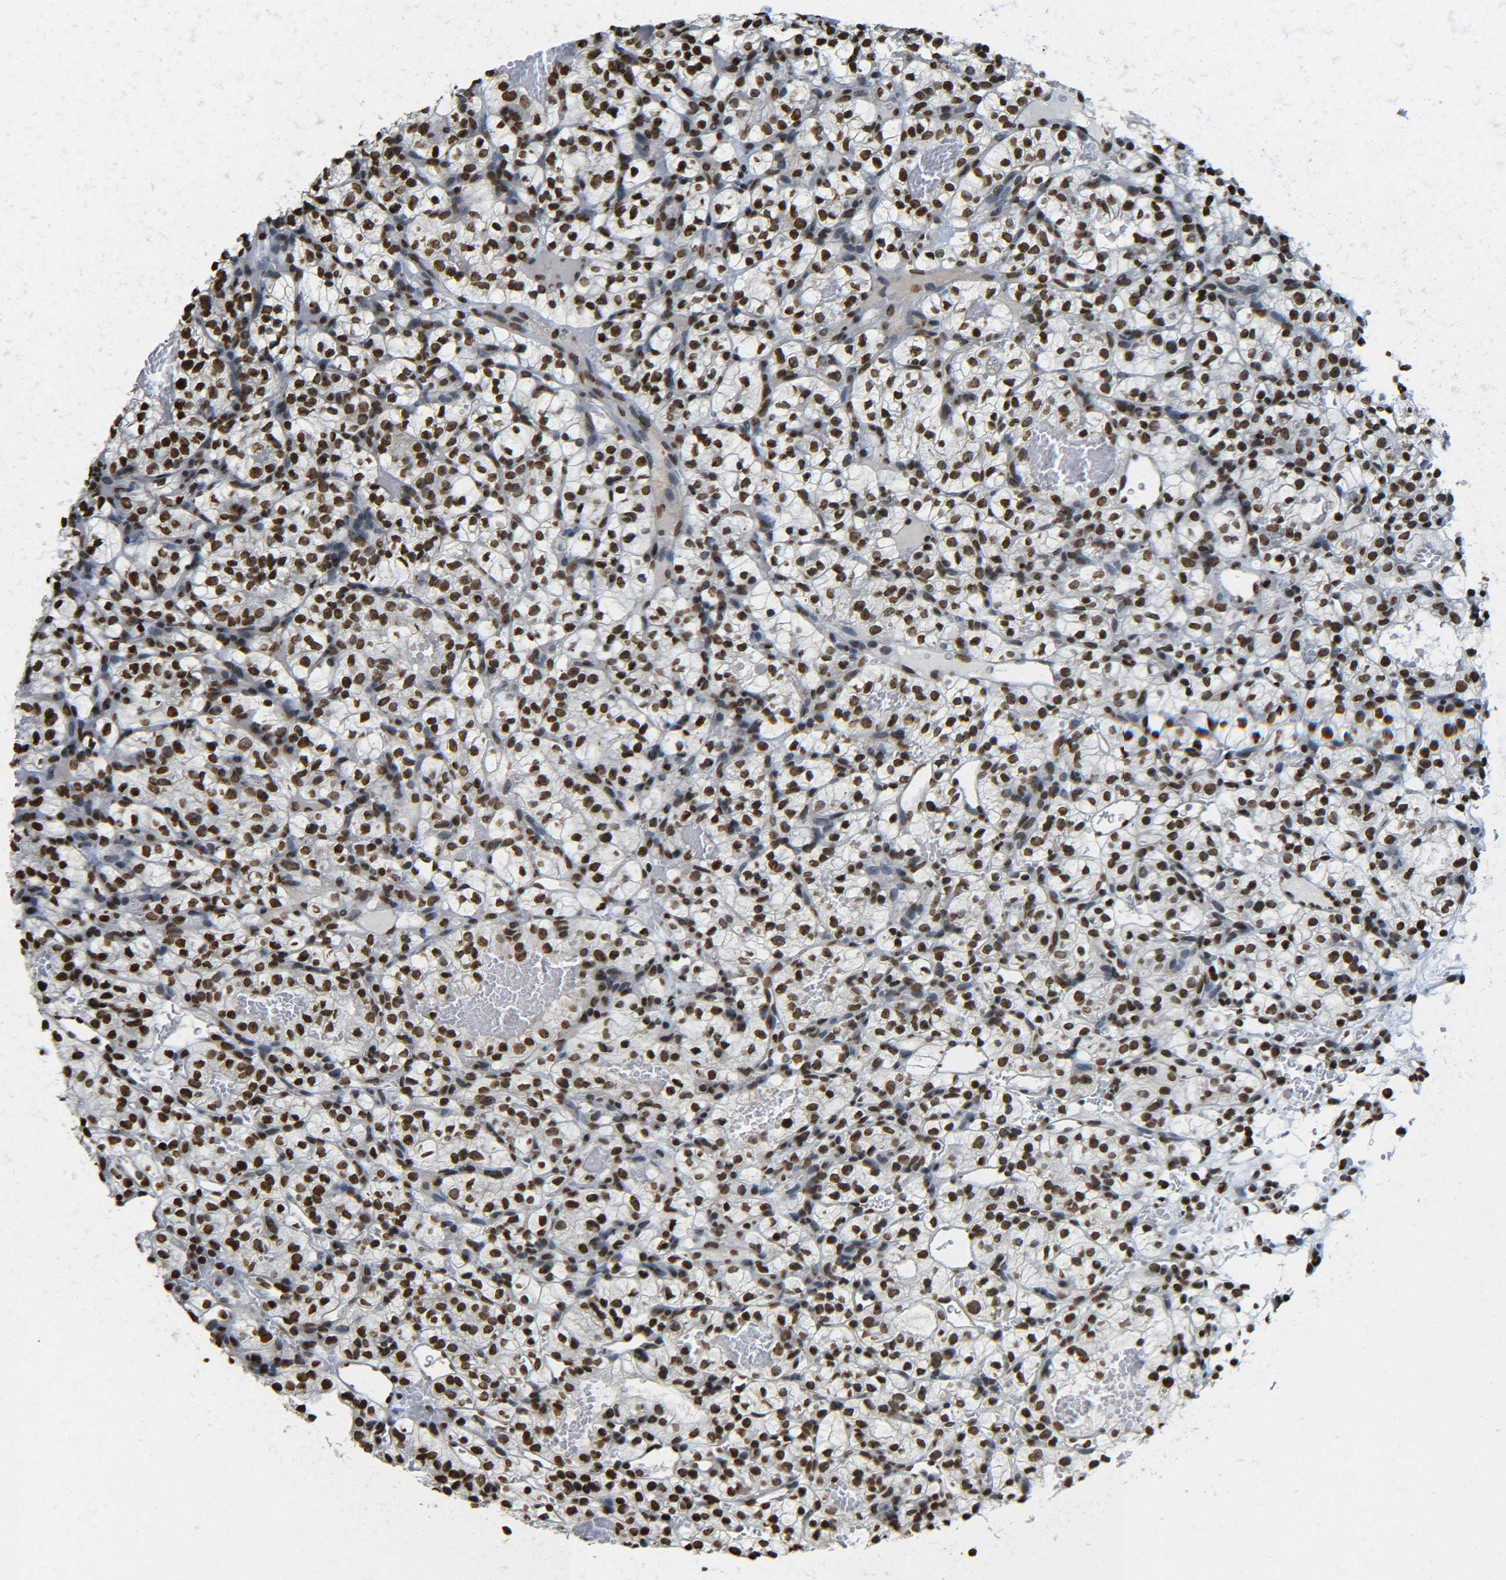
{"staining": {"intensity": "strong", "quantity": ">75%", "location": "nuclear"}, "tissue": "renal cancer", "cell_type": "Tumor cells", "image_type": "cancer", "snomed": [{"axis": "morphology", "description": "Adenocarcinoma, NOS"}, {"axis": "topography", "description": "Kidney"}], "caption": "The photomicrograph exhibits a brown stain indicating the presence of a protein in the nuclear of tumor cells in renal cancer.", "gene": "H4C16", "patient": {"sex": "female", "age": 57}}